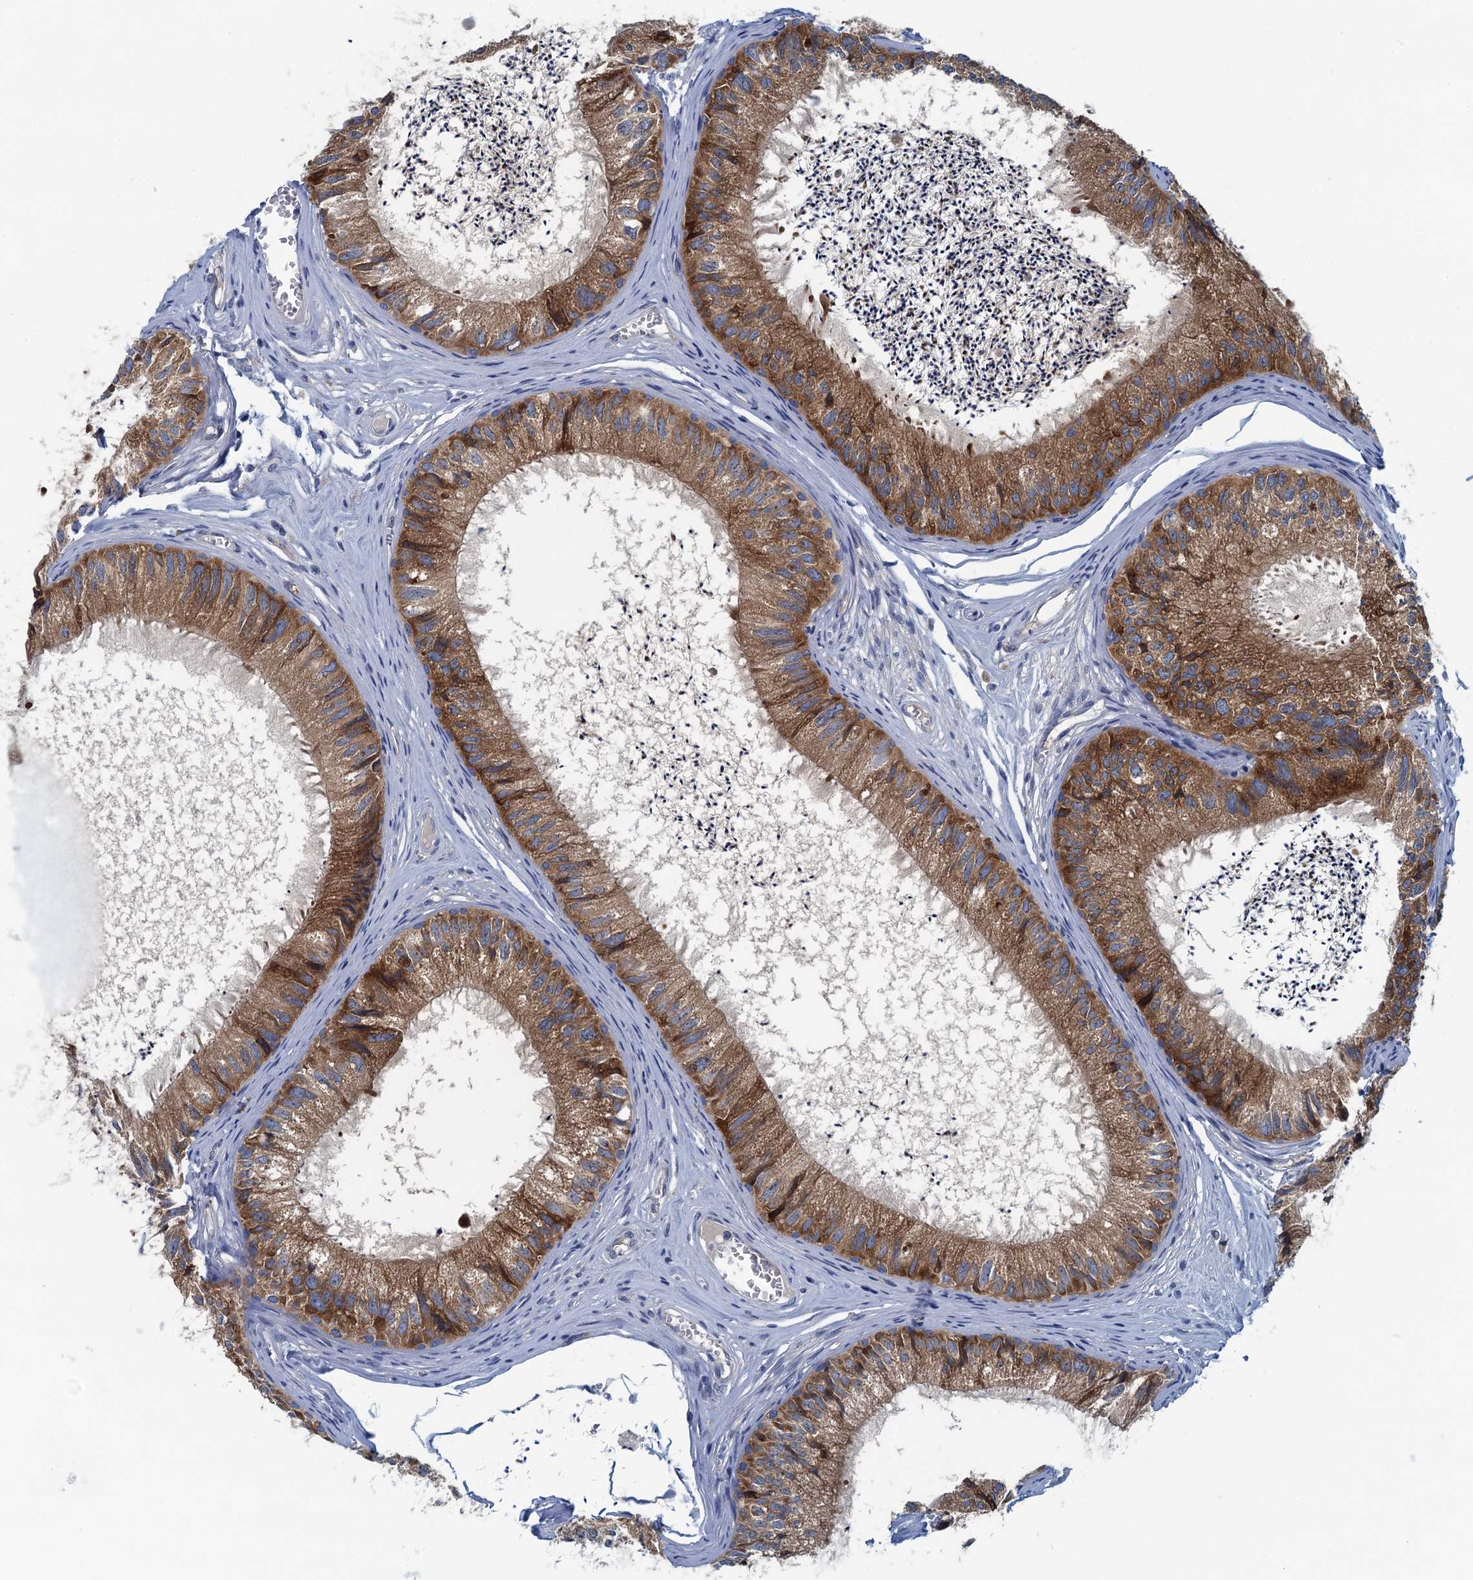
{"staining": {"intensity": "strong", "quantity": "25%-75%", "location": "cytoplasmic/membranous"}, "tissue": "epididymis", "cell_type": "Glandular cells", "image_type": "normal", "snomed": [{"axis": "morphology", "description": "Normal tissue, NOS"}, {"axis": "topography", "description": "Epididymis"}], "caption": "An IHC histopathology image of unremarkable tissue is shown. Protein staining in brown highlights strong cytoplasmic/membranous positivity in epididymis within glandular cells. The protein of interest is stained brown, and the nuclei are stained in blue (DAB IHC with brightfield microscopy, high magnification).", "gene": "MYDGF", "patient": {"sex": "male", "age": 79}}